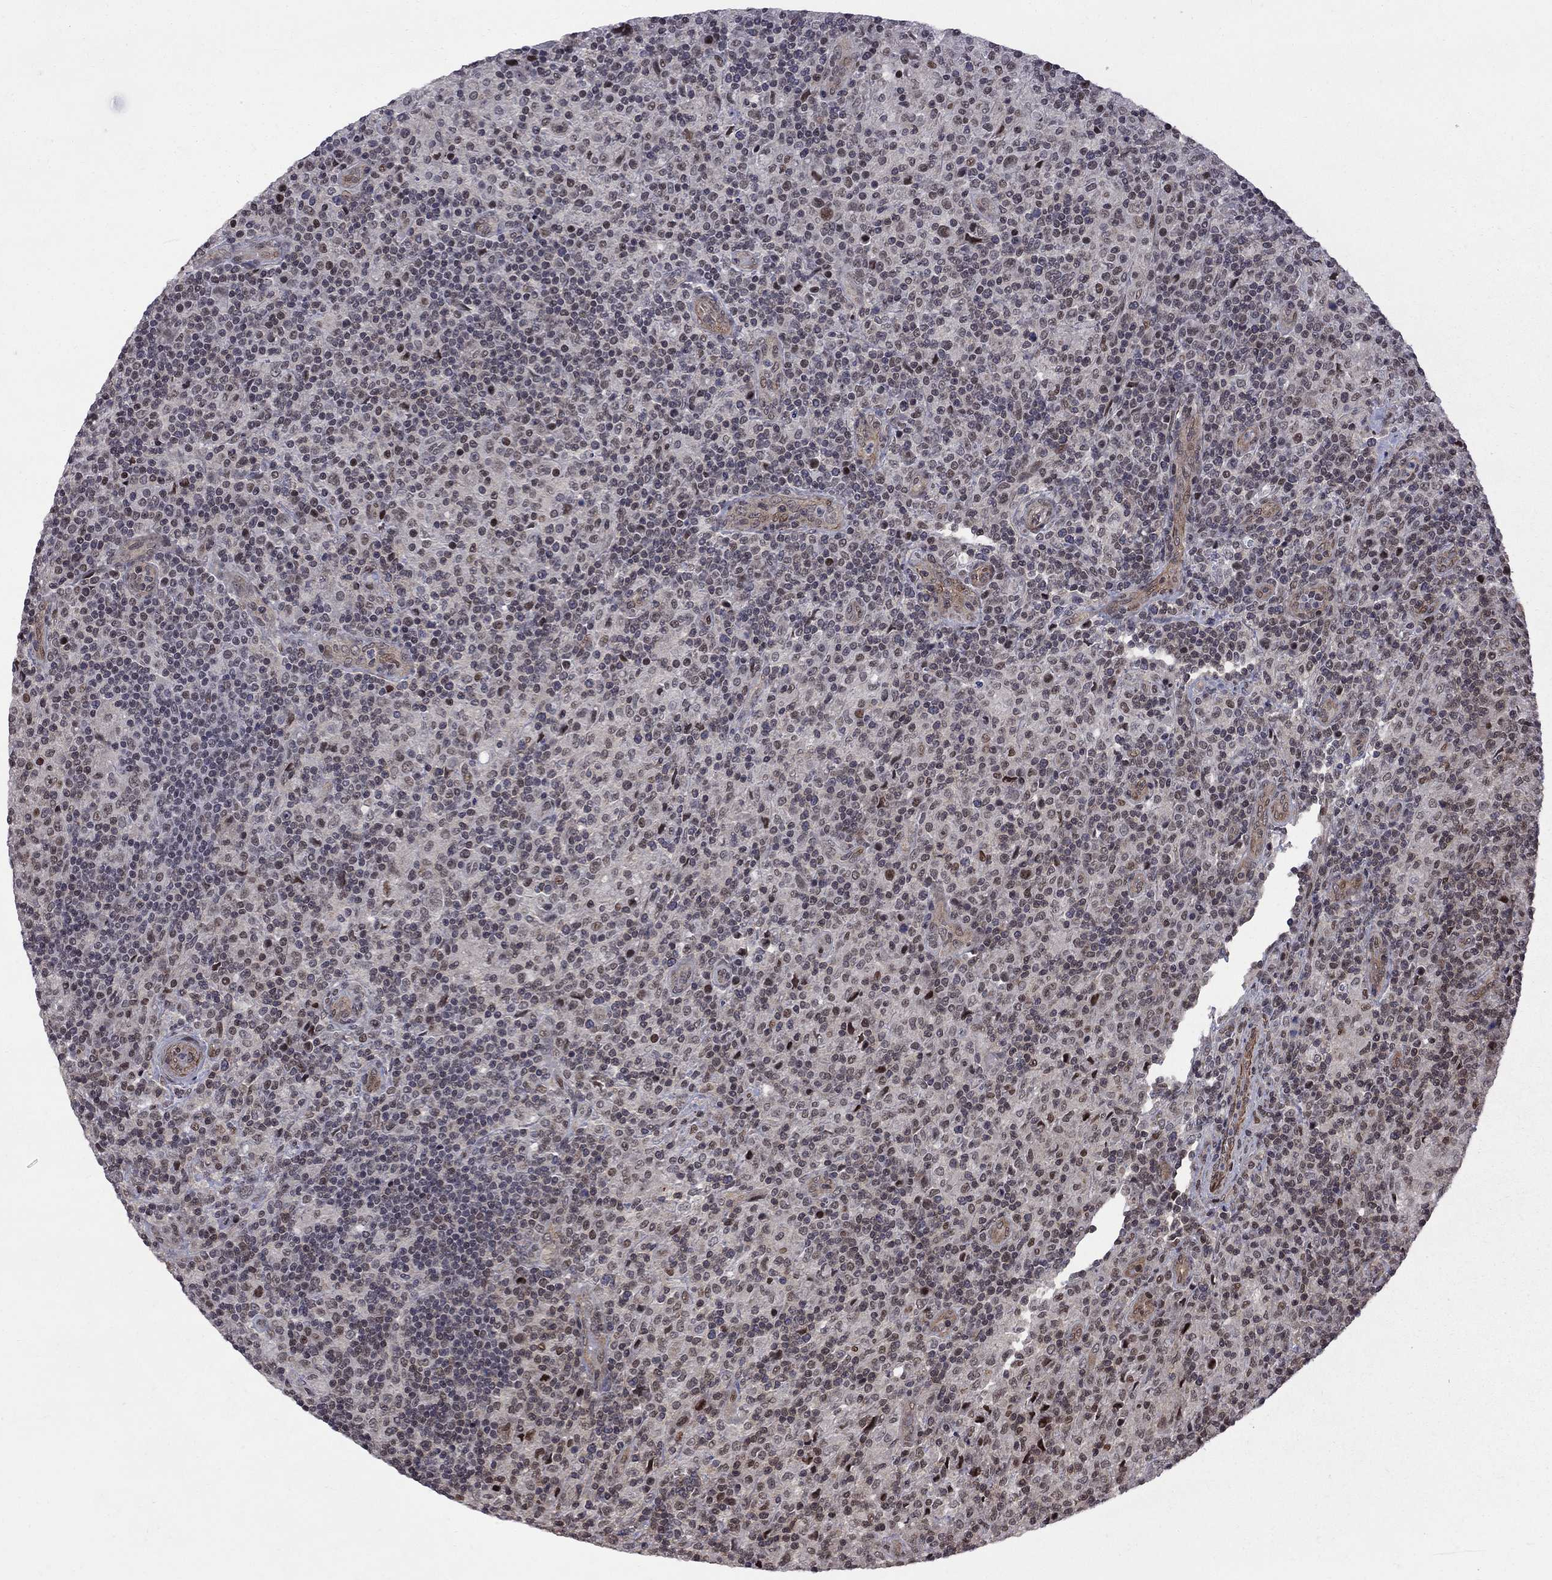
{"staining": {"intensity": "negative", "quantity": "none", "location": "none"}, "tissue": "lymphoma", "cell_type": "Tumor cells", "image_type": "cancer", "snomed": [{"axis": "morphology", "description": "Hodgkin's disease, NOS"}, {"axis": "topography", "description": "Lymph node"}], "caption": "Photomicrograph shows no protein positivity in tumor cells of Hodgkin's disease tissue.", "gene": "BRF1", "patient": {"sex": "male", "age": 70}}